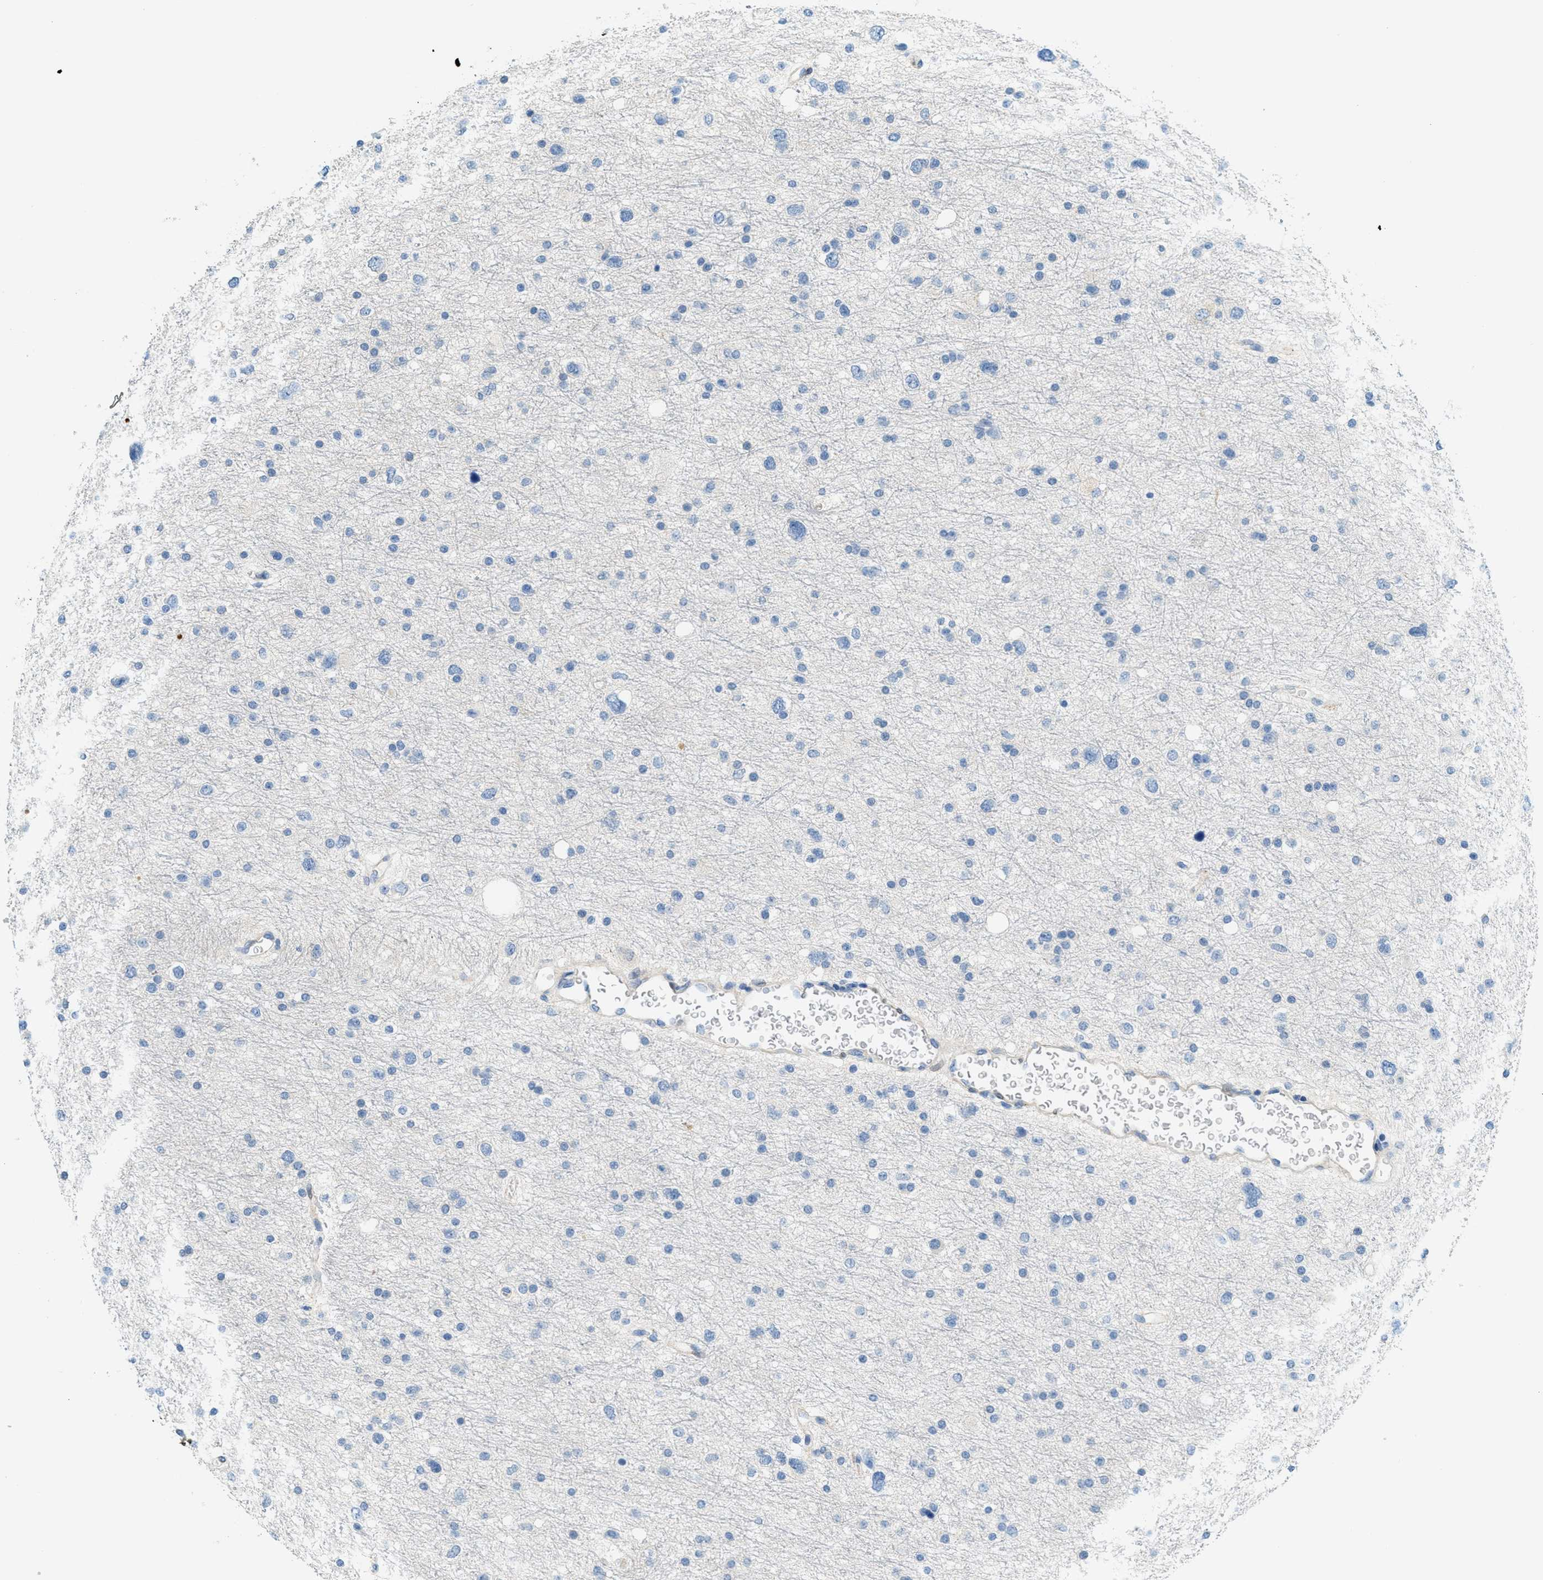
{"staining": {"intensity": "negative", "quantity": "none", "location": "none"}, "tissue": "glioma", "cell_type": "Tumor cells", "image_type": "cancer", "snomed": [{"axis": "morphology", "description": "Glioma, malignant, Low grade"}, {"axis": "topography", "description": "Brain"}], "caption": "A high-resolution image shows immunohistochemistry (IHC) staining of glioma, which exhibits no significant expression in tumor cells.", "gene": "CYP4X1", "patient": {"sex": "female", "age": 37}}